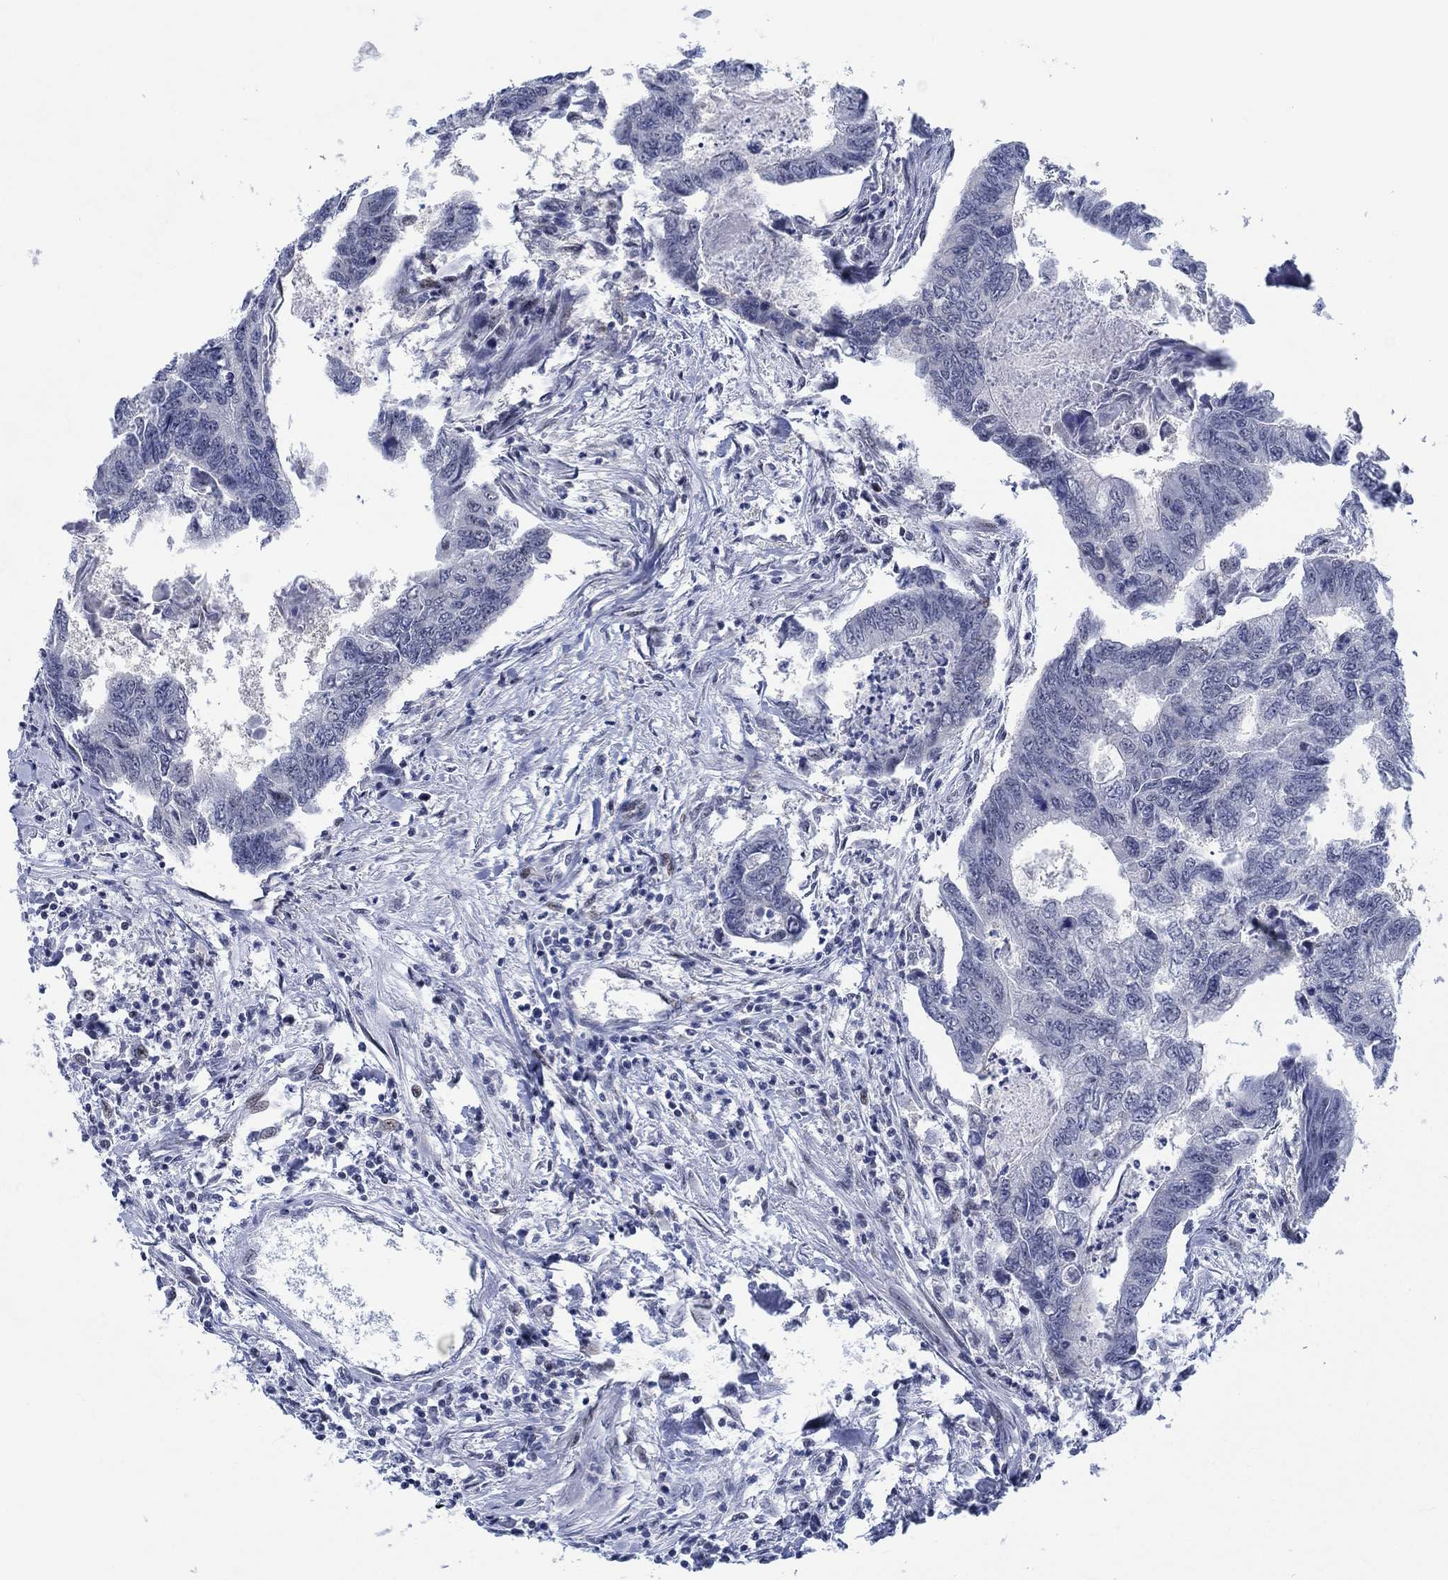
{"staining": {"intensity": "negative", "quantity": "none", "location": "none"}, "tissue": "colorectal cancer", "cell_type": "Tumor cells", "image_type": "cancer", "snomed": [{"axis": "morphology", "description": "Adenocarcinoma, NOS"}, {"axis": "topography", "description": "Colon"}], "caption": "Adenocarcinoma (colorectal) was stained to show a protein in brown. There is no significant expression in tumor cells. The staining is performed using DAB brown chromogen with nuclei counter-stained in using hematoxylin.", "gene": "NEU3", "patient": {"sex": "female", "age": 65}}